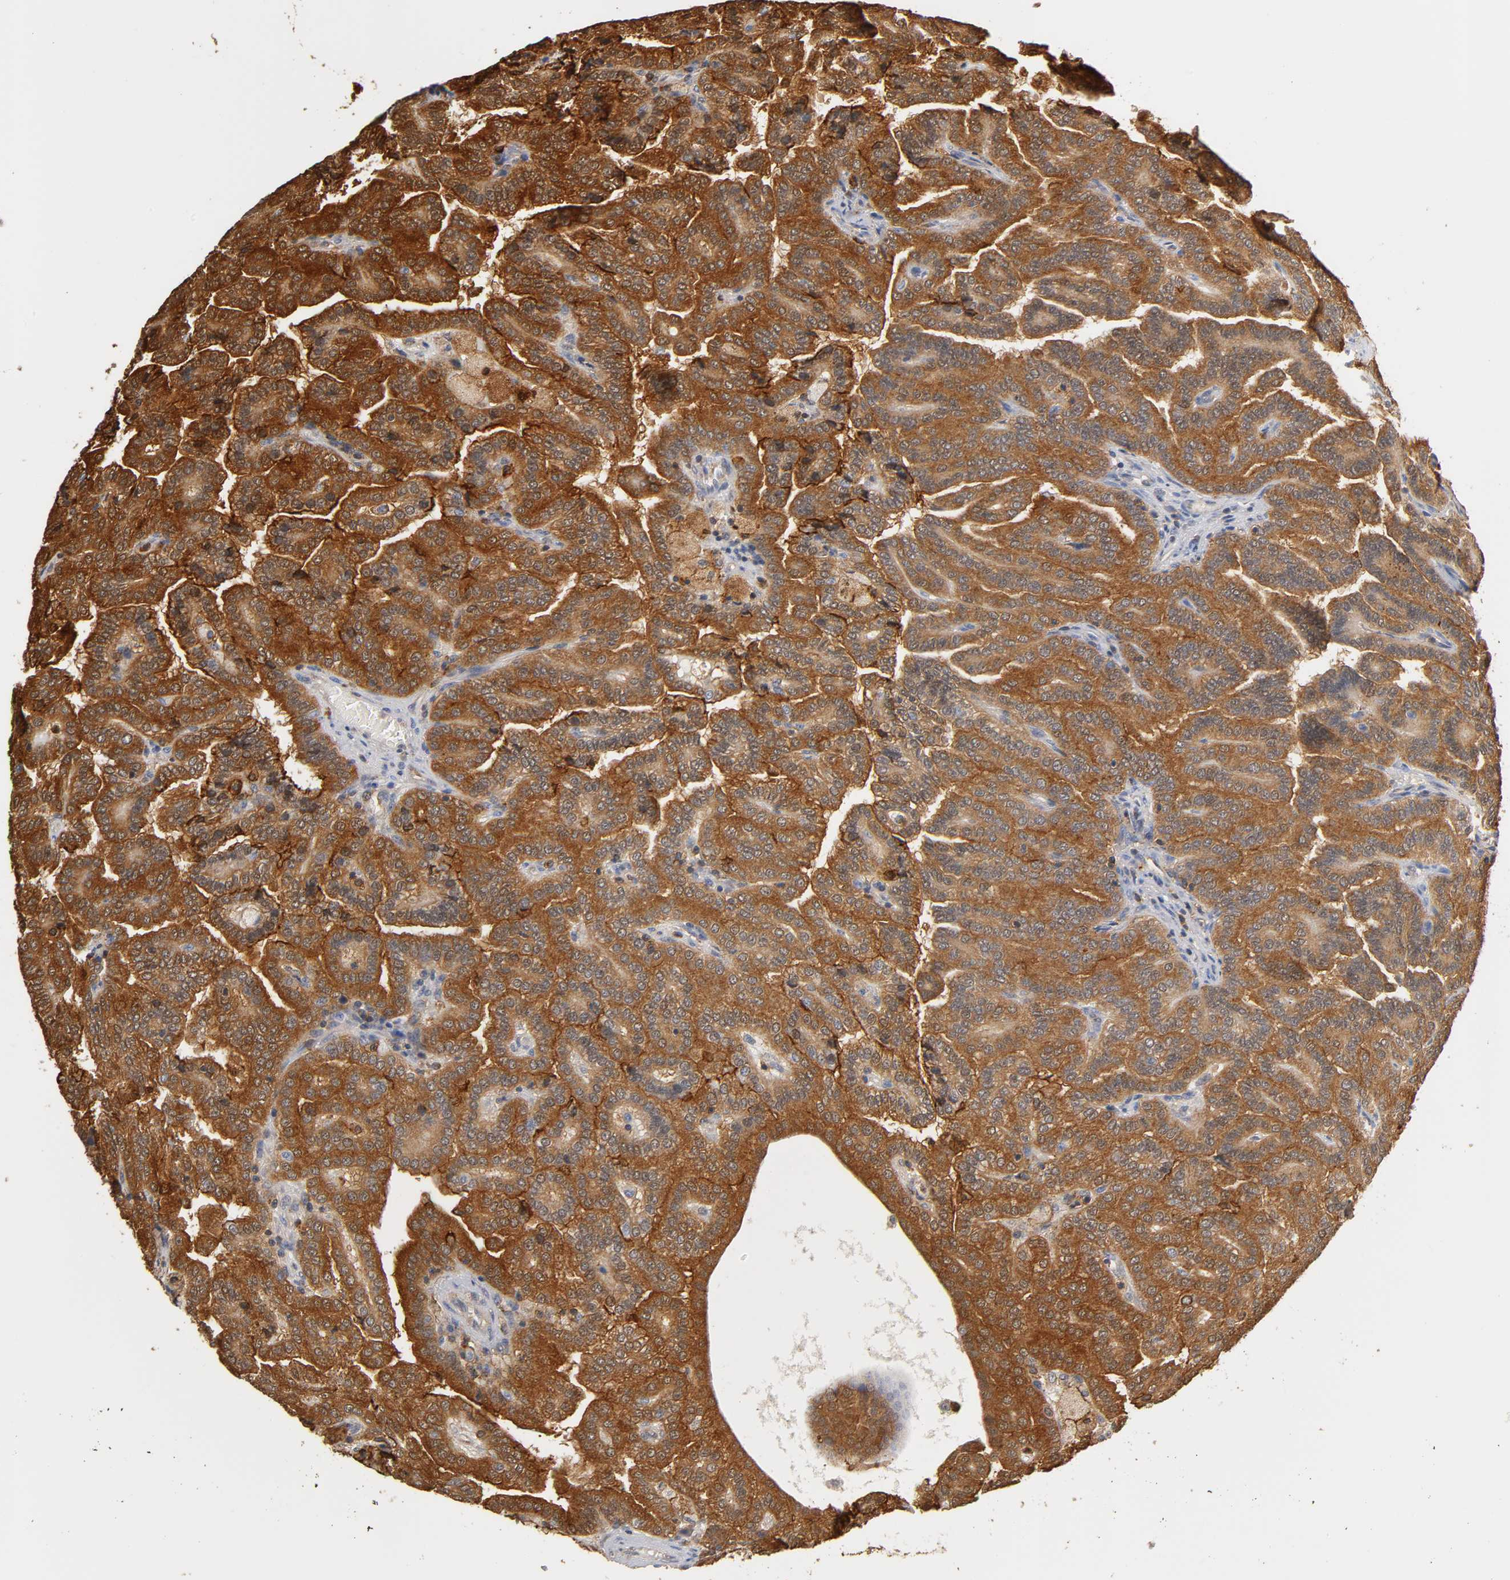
{"staining": {"intensity": "strong", "quantity": ">75%", "location": "cytoplasmic/membranous"}, "tissue": "renal cancer", "cell_type": "Tumor cells", "image_type": "cancer", "snomed": [{"axis": "morphology", "description": "Adenocarcinoma, NOS"}, {"axis": "topography", "description": "Kidney"}], "caption": "IHC of human adenocarcinoma (renal) reveals high levels of strong cytoplasmic/membranous expression in approximately >75% of tumor cells.", "gene": "ANXA11", "patient": {"sex": "male", "age": 61}}